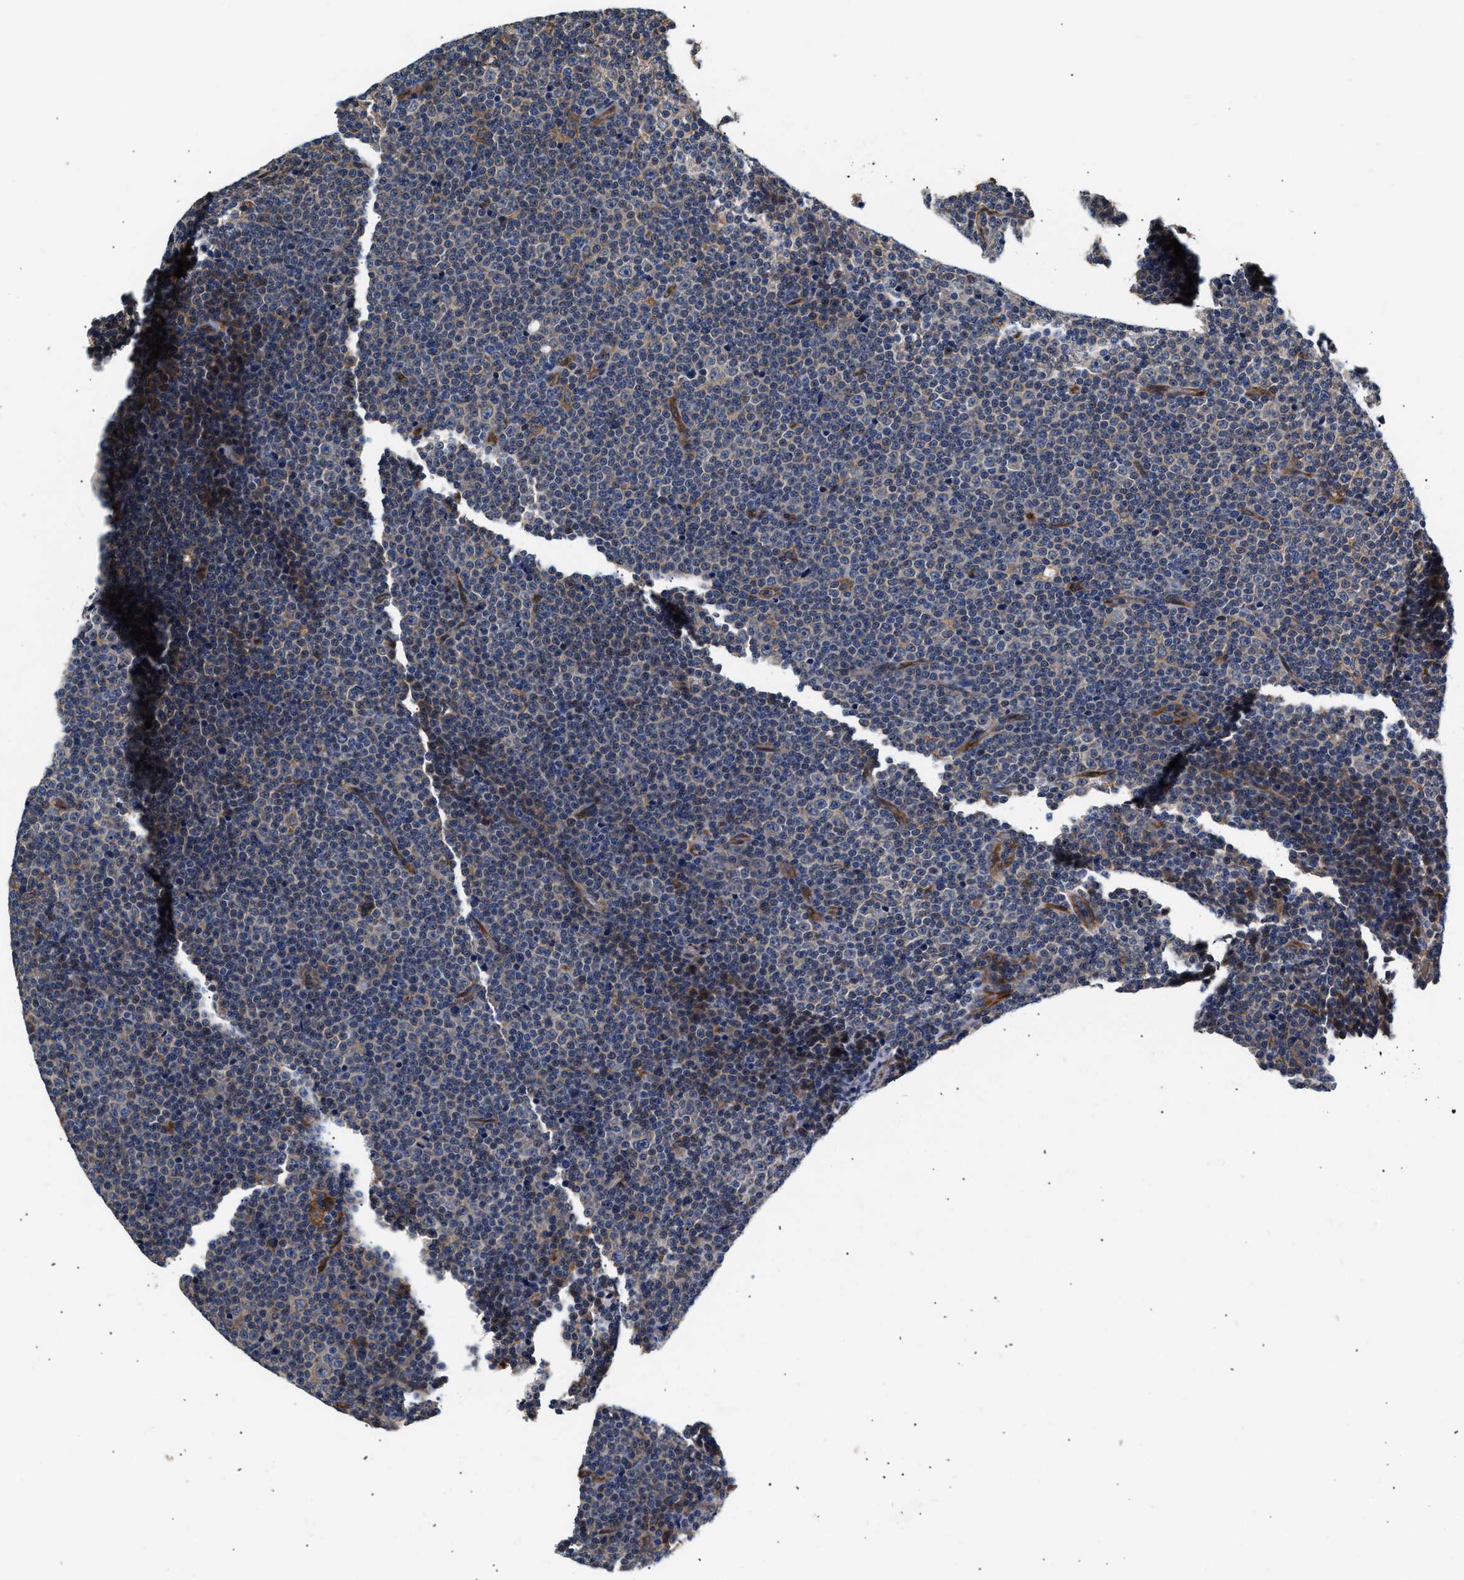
{"staining": {"intensity": "weak", "quantity": "<25%", "location": "cytoplasmic/membranous"}, "tissue": "lymphoma", "cell_type": "Tumor cells", "image_type": "cancer", "snomed": [{"axis": "morphology", "description": "Malignant lymphoma, non-Hodgkin's type, Low grade"}, {"axis": "topography", "description": "Lymph node"}], "caption": "The IHC photomicrograph has no significant staining in tumor cells of low-grade malignant lymphoma, non-Hodgkin's type tissue. (Immunohistochemistry, brightfield microscopy, high magnification).", "gene": "IFT74", "patient": {"sex": "female", "age": 67}}